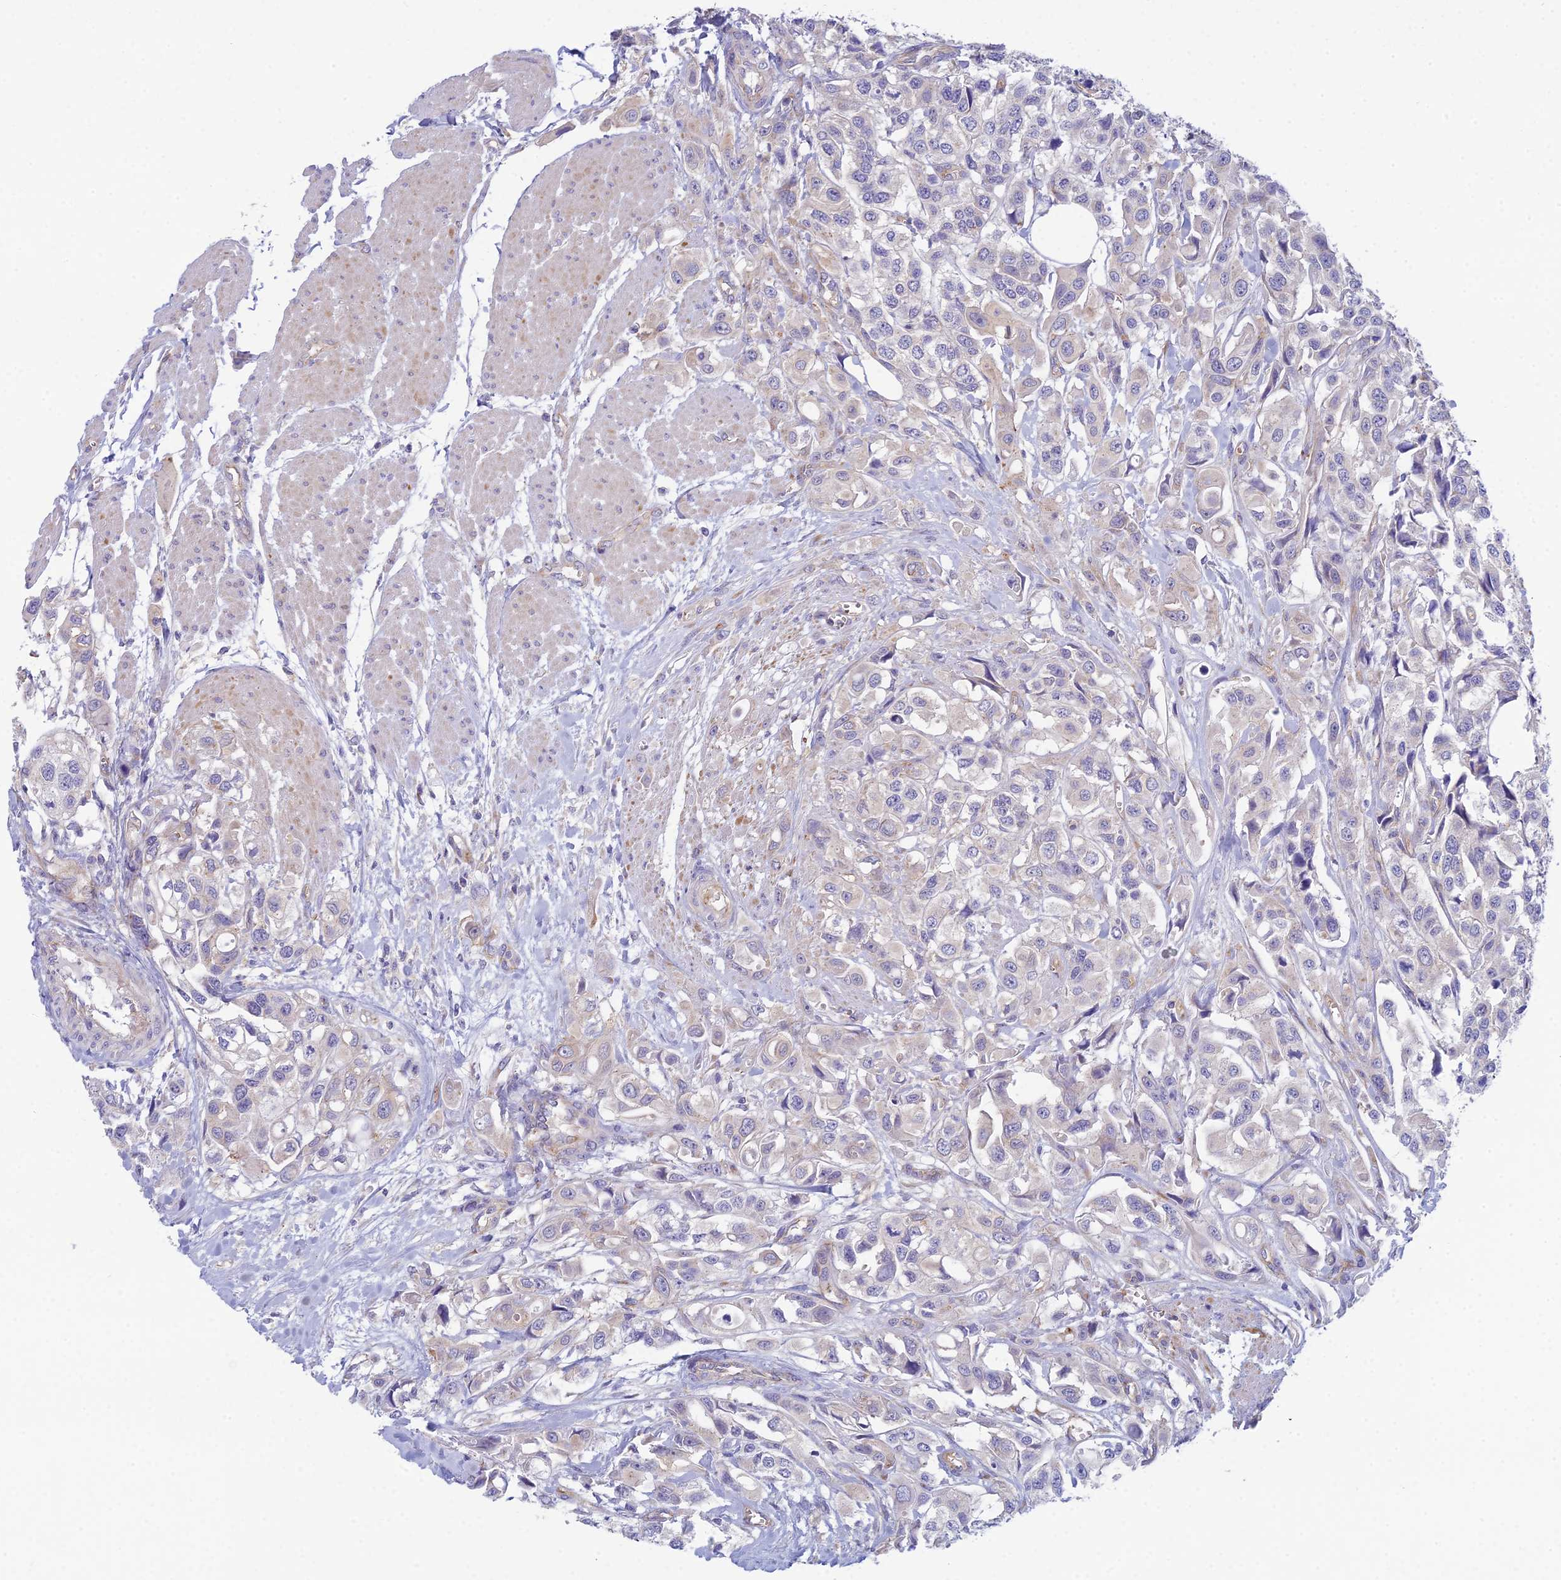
{"staining": {"intensity": "negative", "quantity": "none", "location": "none"}, "tissue": "urothelial cancer", "cell_type": "Tumor cells", "image_type": "cancer", "snomed": [{"axis": "morphology", "description": "Urothelial carcinoma, High grade"}, {"axis": "topography", "description": "Urinary bladder"}], "caption": "Protein analysis of urothelial carcinoma (high-grade) shows no significant expression in tumor cells.", "gene": "ZNF564", "patient": {"sex": "male", "age": 67}}